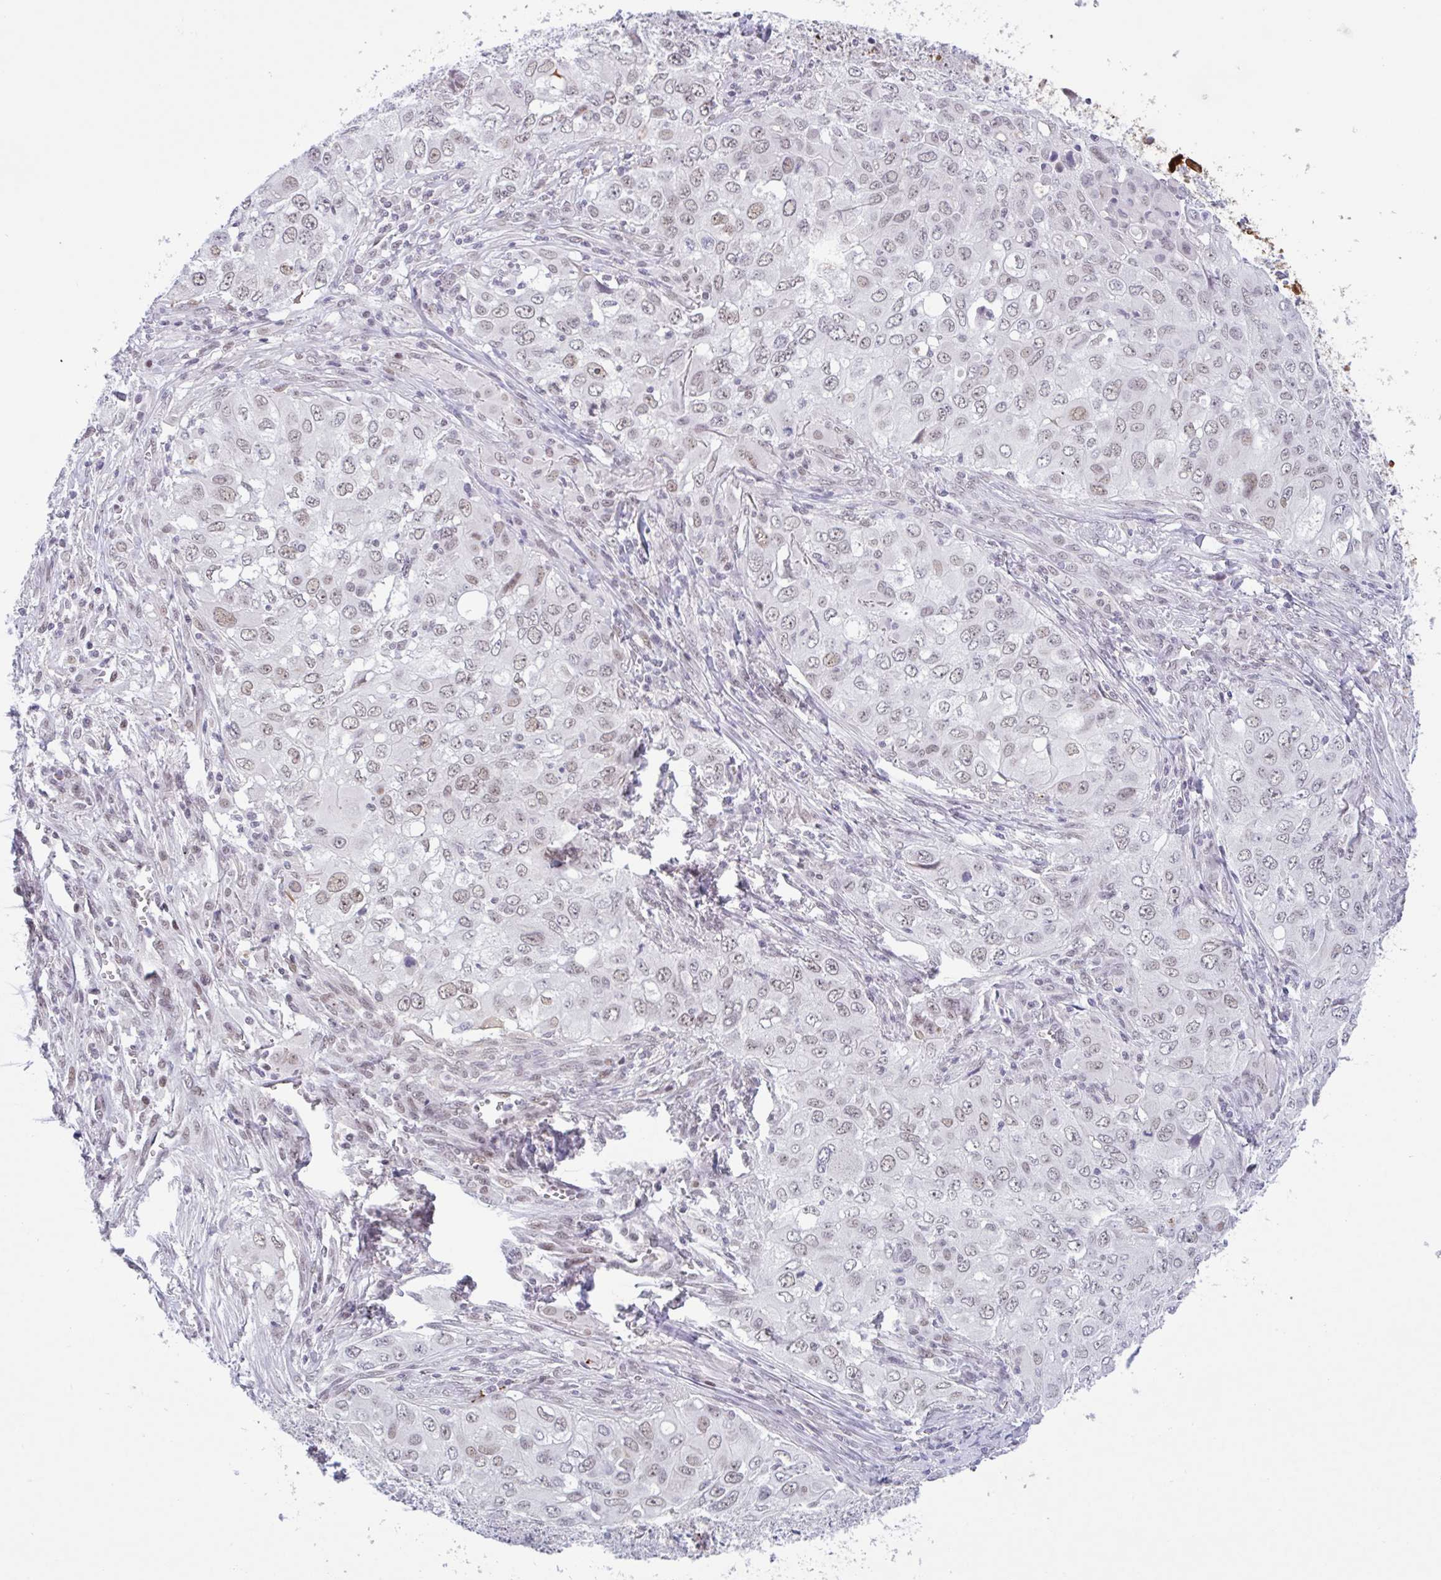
{"staining": {"intensity": "weak", "quantity": "25%-75%", "location": "nuclear"}, "tissue": "lung cancer", "cell_type": "Tumor cells", "image_type": "cancer", "snomed": [{"axis": "morphology", "description": "Adenocarcinoma, NOS"}, {"axis": "morphology", "description": "Adenocarcinoma, metastatic, NOS"}, {"axis": "topography", "description": "Lymph node"}, {"axis": "topography", "description": "Lung"}], "caption": "Immunohistochemistry of human adenocarcinoma (lung) shows low levels of weak nuclear positivity in approximately 25%-75% of tumor cells. (IHC, brightfield microscopy, high magnification).", "gene": "PLG", "patient": {"sex": "female", "age": 42}}